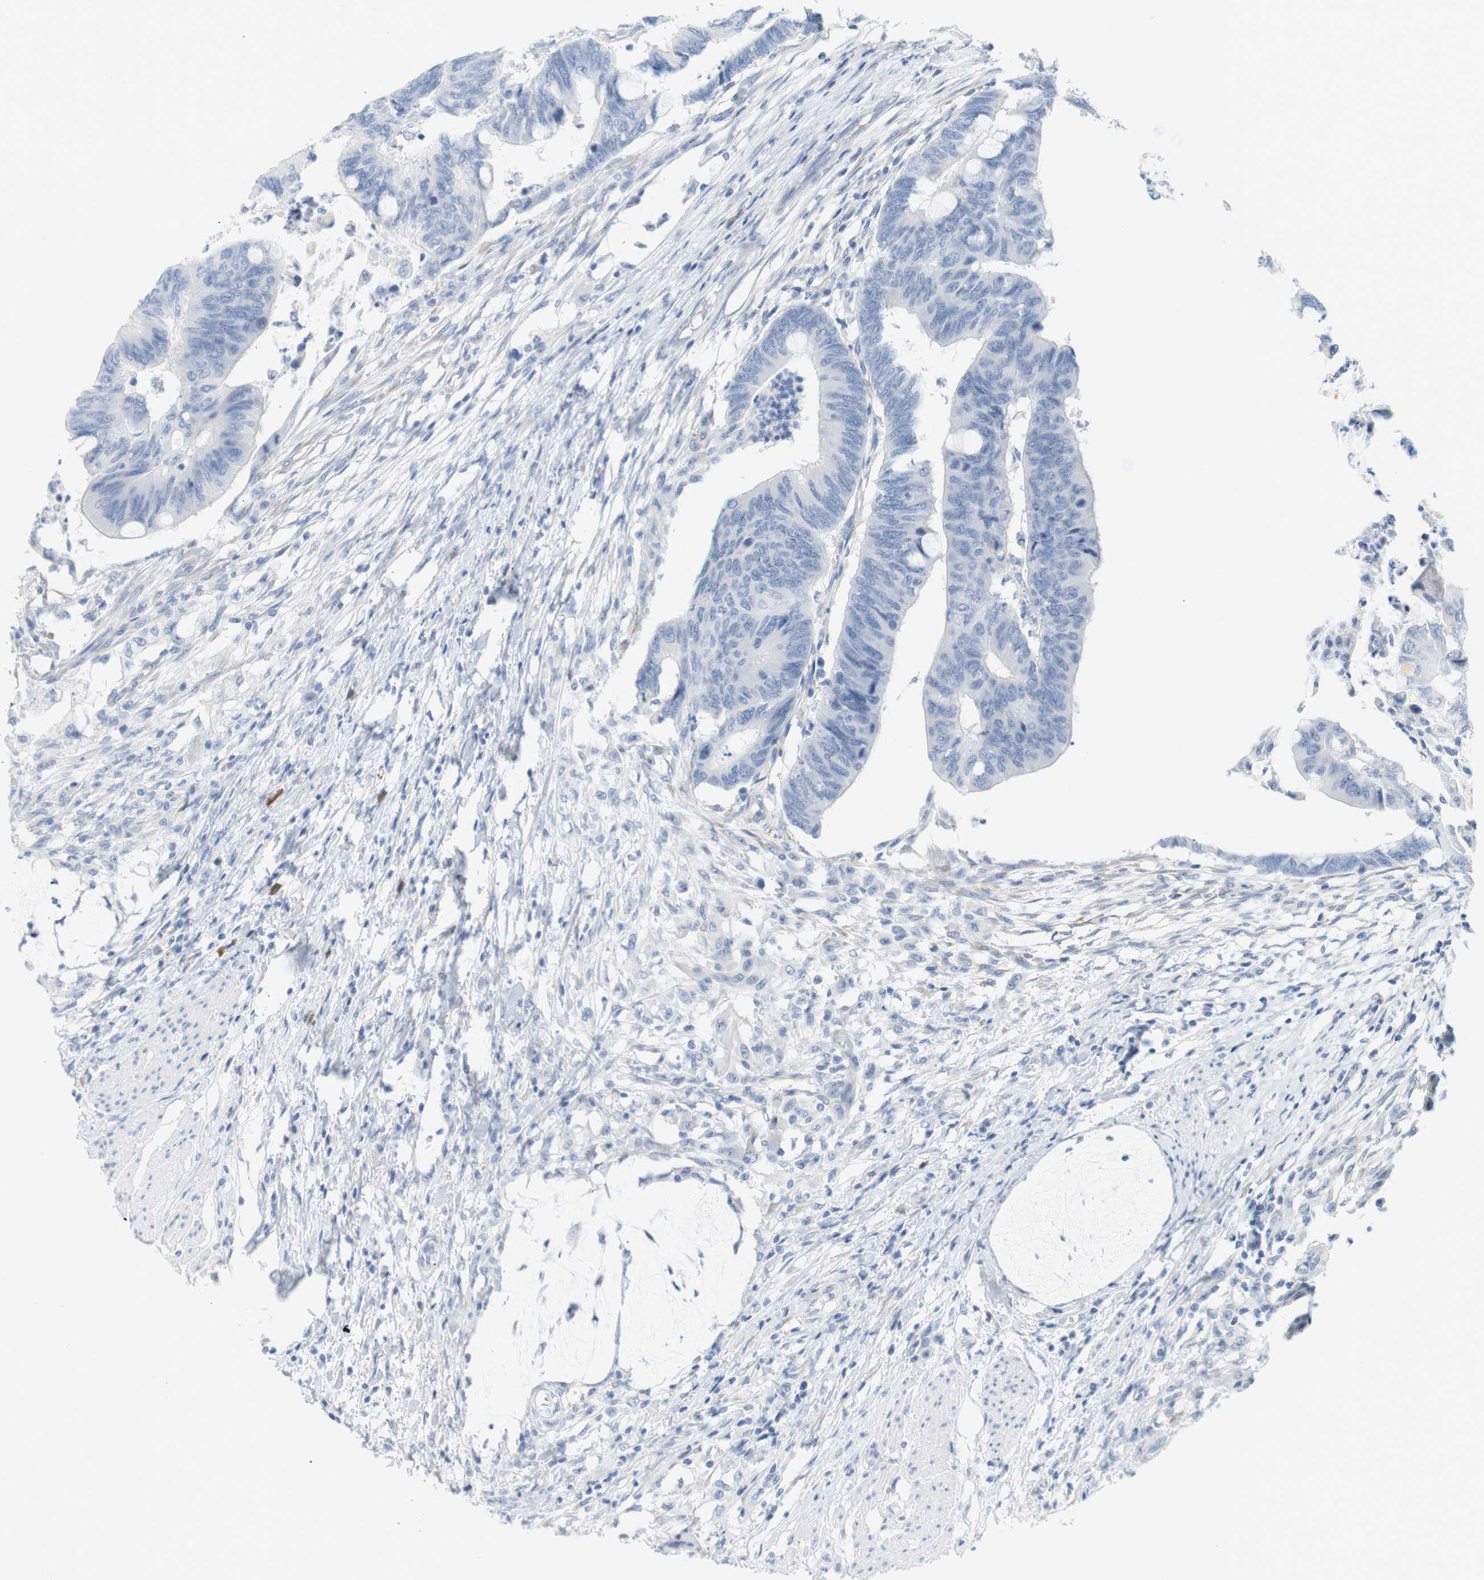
{"staining": {"intensity": "negative", "quantity": "none", "location": "none"}, "tissue": "colorectal cancer", "cell_type": "Tumor cells", "image_type": "cancer", "snomed": [{"axis": "morphology", "description": "Normal tissue, NOS"}, {"axis": "morphology", "description": "Adenocarcinoma, NOS"}, {"axis": "topography", "description": "Rectum"}, {"axis": "topography", "description": "Peripheral nerve tissue"}], "caption": "IHC of colorectal cancer demonstrates no expression in tumor cells. Nuclei are stained in blue.", "gene": "RGS9", "patient": {"sex": "male", "age": 92}}